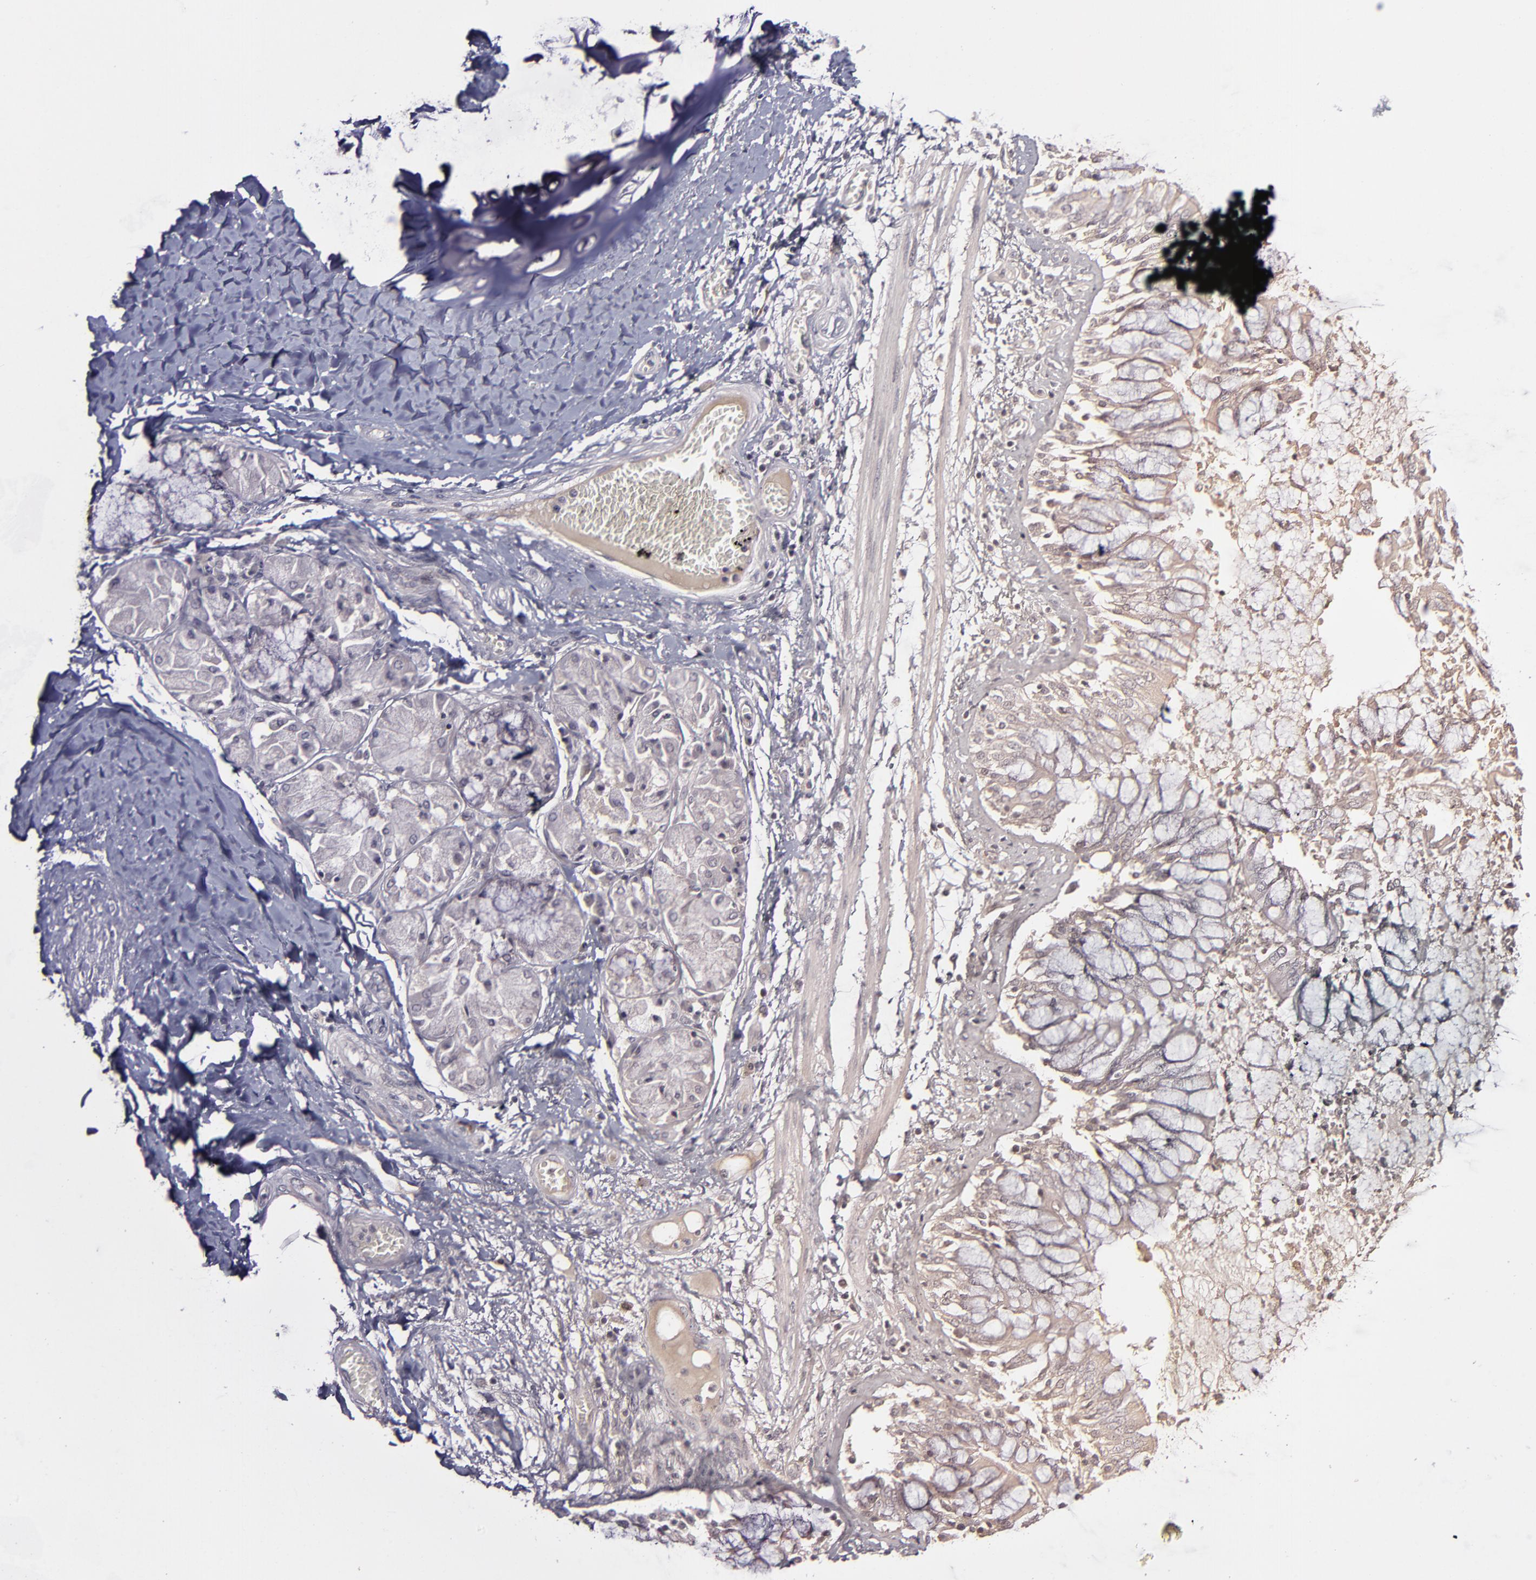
{"staining": {"intensity": "weak", "quantity": "25%-75%", "location": "cytoplasmic/membranous"}, "tissue": "bronchus", "cell_type": "Respiratory epithelial cells", "image_type": "normal", "snomed": [{"axis": "morphology", "description": "Normal tissue, NOS"}, {"axis": "topography", "description": "Cartilage tissue"}, {"axis": "topography", "description": "Bronchus"}, {"axis": "topography", "description": "Lung"}], "caption": "This image exhibits immunohistochemistry (IHC) staining of normal human bronchus, with low weak cytoplasmic/membranous positivity in approximately 25%-75% of respiratory epithelial cells.", "gene": "MASP1", "patient": {"sex": "female", "age": 49}}